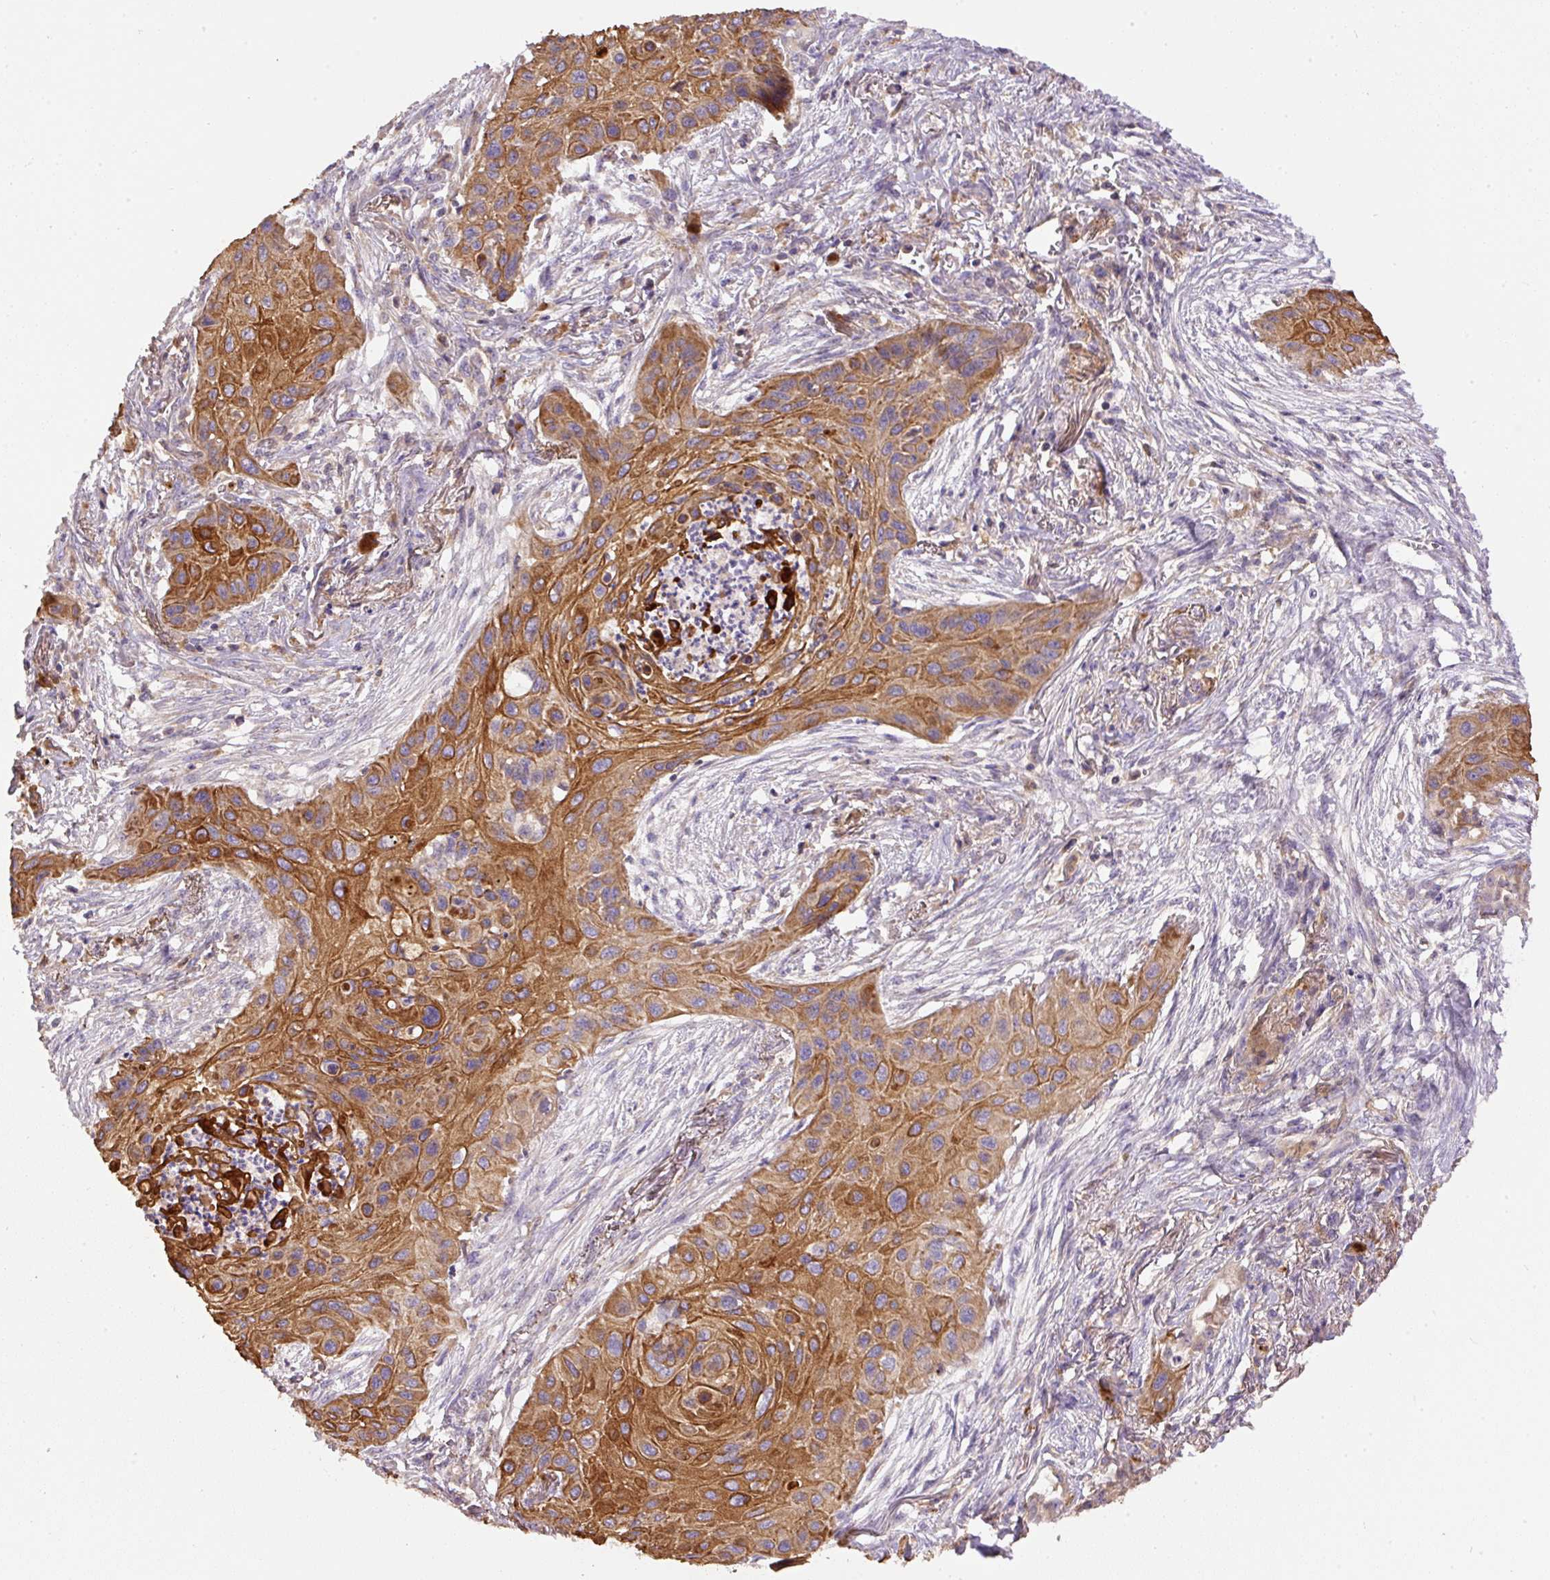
{"staining": {"intensity": "moderate", "quantity": ">75%", "location": "cytoplasmic/membranous"}, "tissue": "lung cancer", "cell_type": "Tumor cells", "image_type": "cancer", "snomed": [{"axis": "morphology", "description": "Squamous cell carcinoma, NOS"}, {"axis": "topography", "description": "Lung"}], "caption": "Tumor cells show moderate cytoplasmic/membranous positivity in approximately >75% of cells in squamous cell carcinoma (lung). (Brightfield microscopy of DAB IHC at high magnification).", "gene": "DAPK1", "patient": {"sex": "male", "age": 71}}